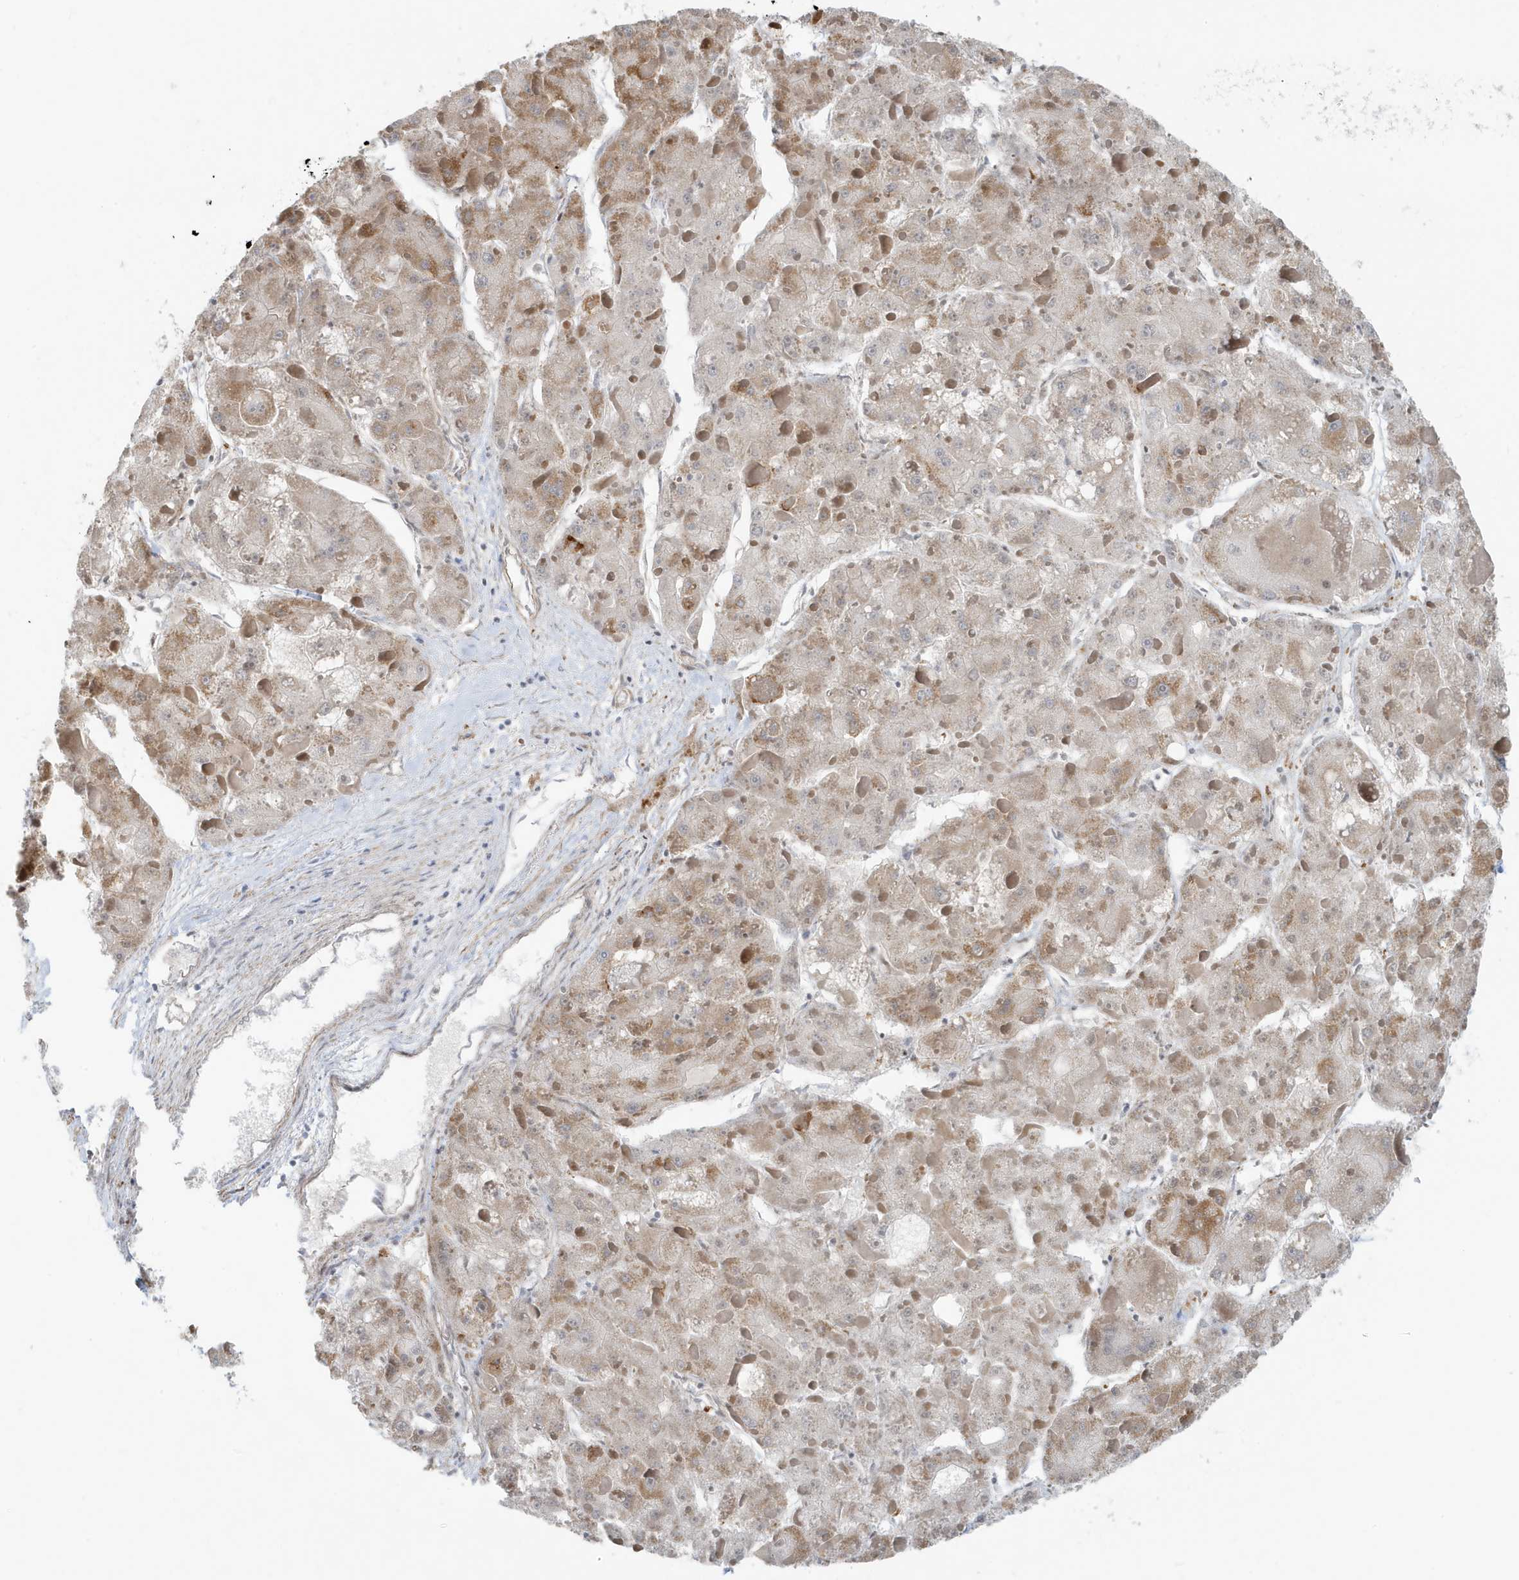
{"staining": {"intensity": "moderate", "quantity": "25%-75%", "location": "cytoplasmic/membranous"}, "tissue": "liver cancer", "cell_type": "Tumor cells", "image_type": "cancer", "snomed": [{"axis": "morphology", "description": "Carcinoma, Hepatocellular, NOS"}, {"axis": "topography", "description": "Liver"}], "caption": "IHC histopathology image of human liver cancer stained for a protein (brown), which displays medium levels of moderate cytoplasmic/membranous staining in approximately 25%-75% of tumor cells.", "gene": "CHCHD4", "patient": {"sex": "female", "age": 73}}